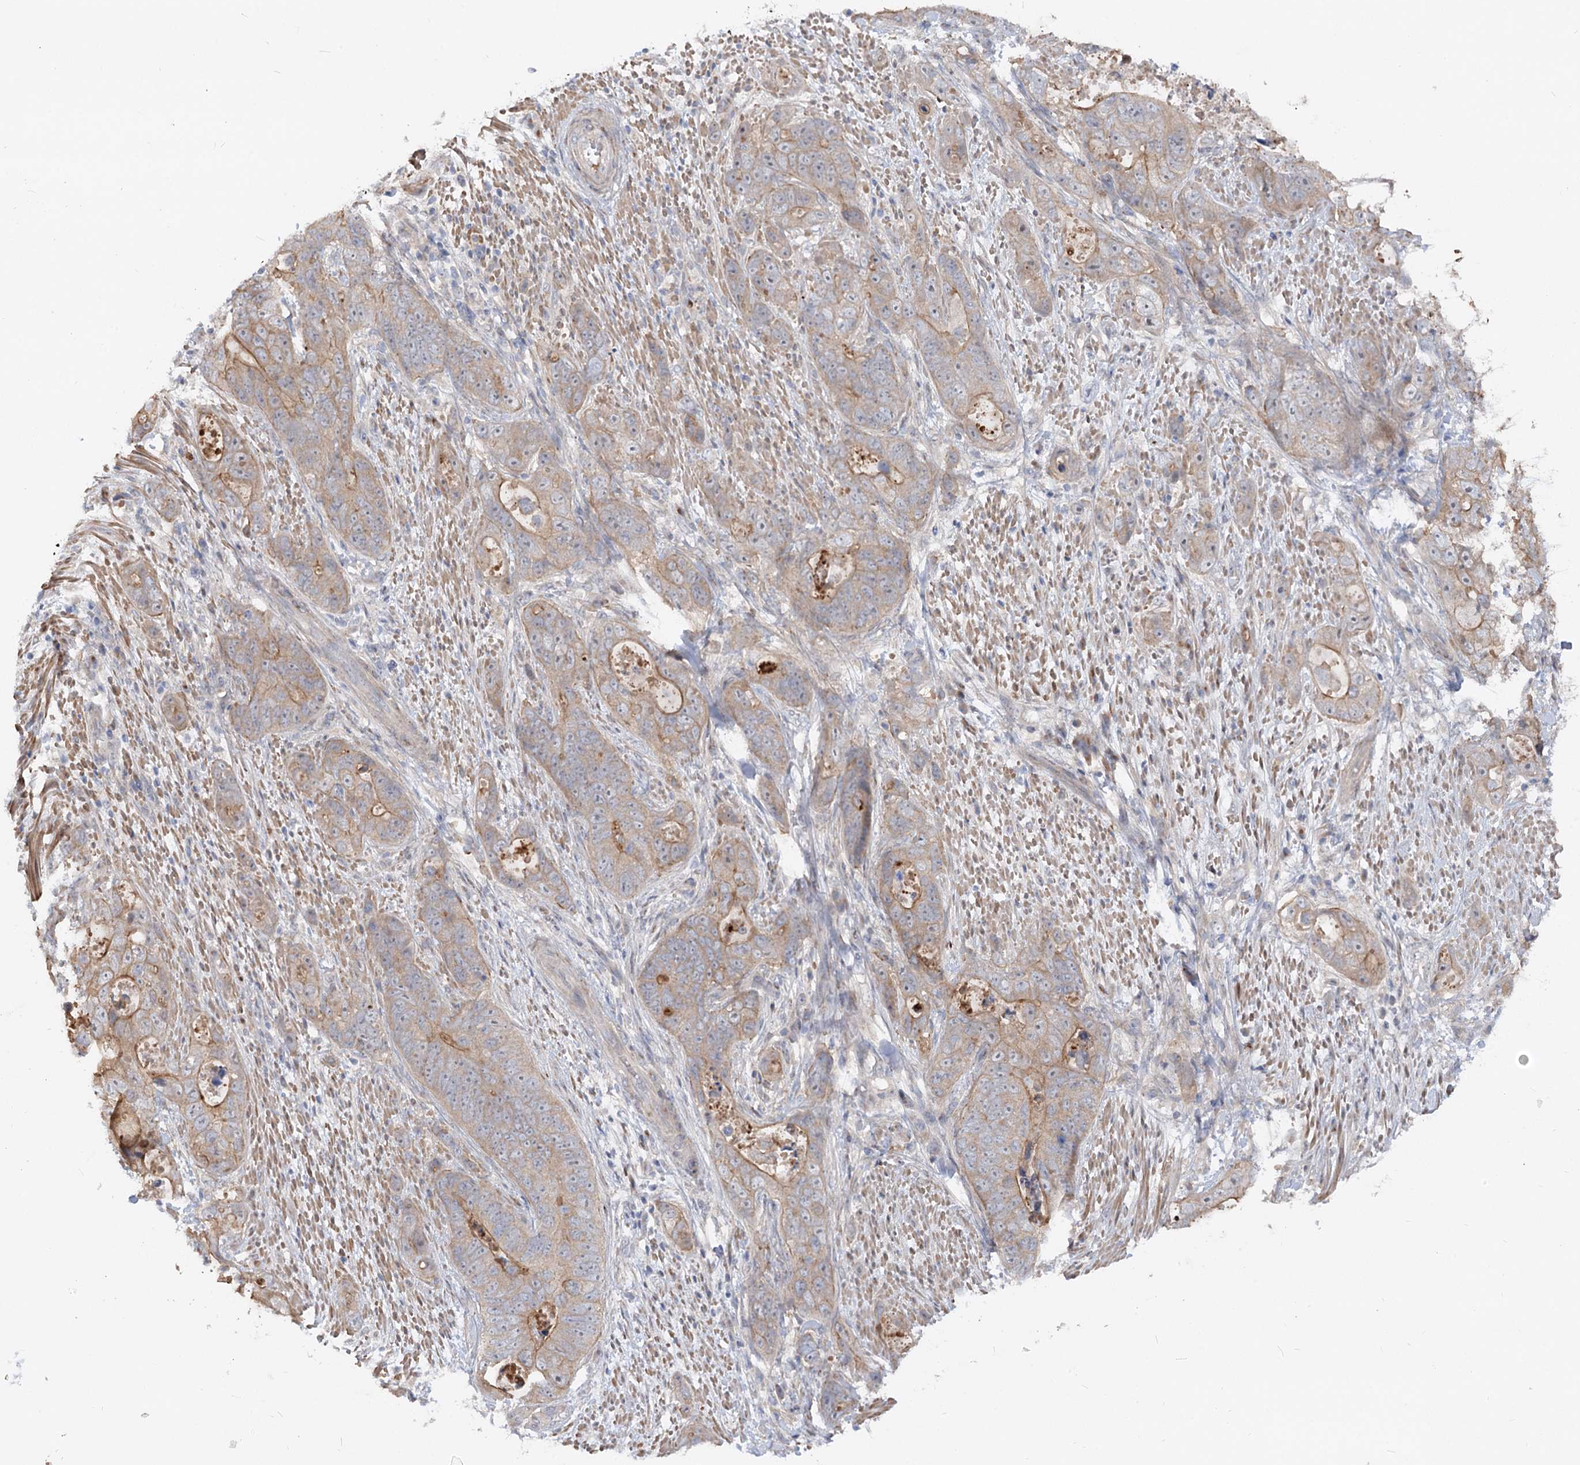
{"staining": {"intensity": "moderate", "quantity": "<25%", "location": "cytoplasmic/membranous"}, "tissue": "stomach cancer", "cell_type": "Tumor cells", "image_type": "cancer", "snomed": [{"axis": "morphology", "description": "Adenocarcinoma, NOS"}, {"axis": "topography", "description": "Stomach"}], "caption": "Protein expression analysis of stomach adenocarcinoma reveals moderate cytoplasmic/membranous staining in approximately <25% of tumor cells.", "gene": "FGF19", "patient": {"sex": "female", "age": 89}}